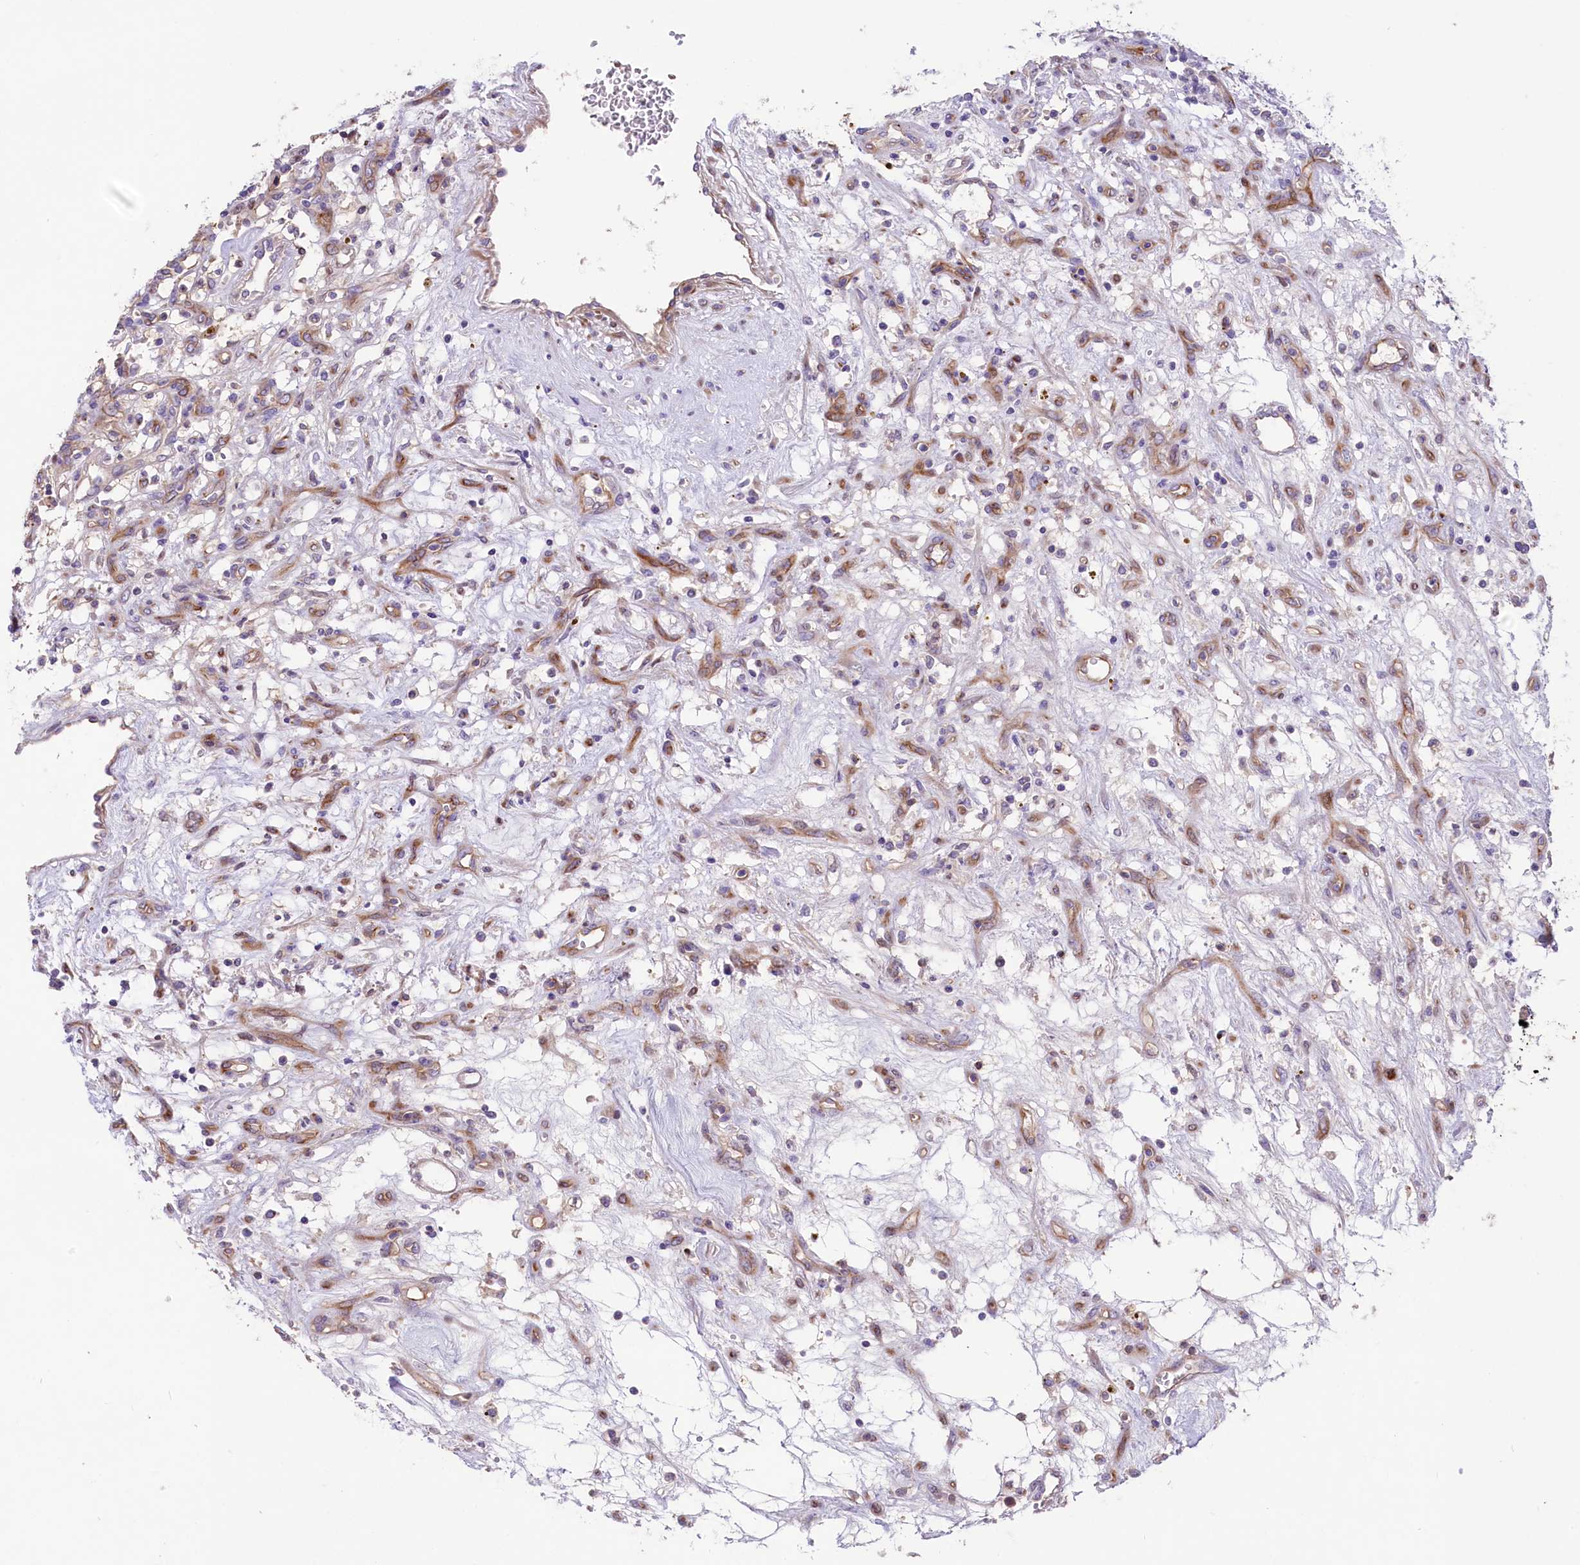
{"staining": {"intensity": "weak", "quantity": "<25%", "location": "cytoplasmic/membranous"}, "tissue": "renal cancer", "cell_type": "Tumor cells", "image_type": "cancer", "snomed": [{"axis": "morphology", "description": "Adenocarcinoma, NOS"}, {"axis": "topography", "description": "Kidney"}], "caption": "Immunohistochemical staining of adenocarcinoma (renal) shows no significant staining in tumor cells.", "gene": "CD99L2", "patient": {"sex": "female", "age": 57}}